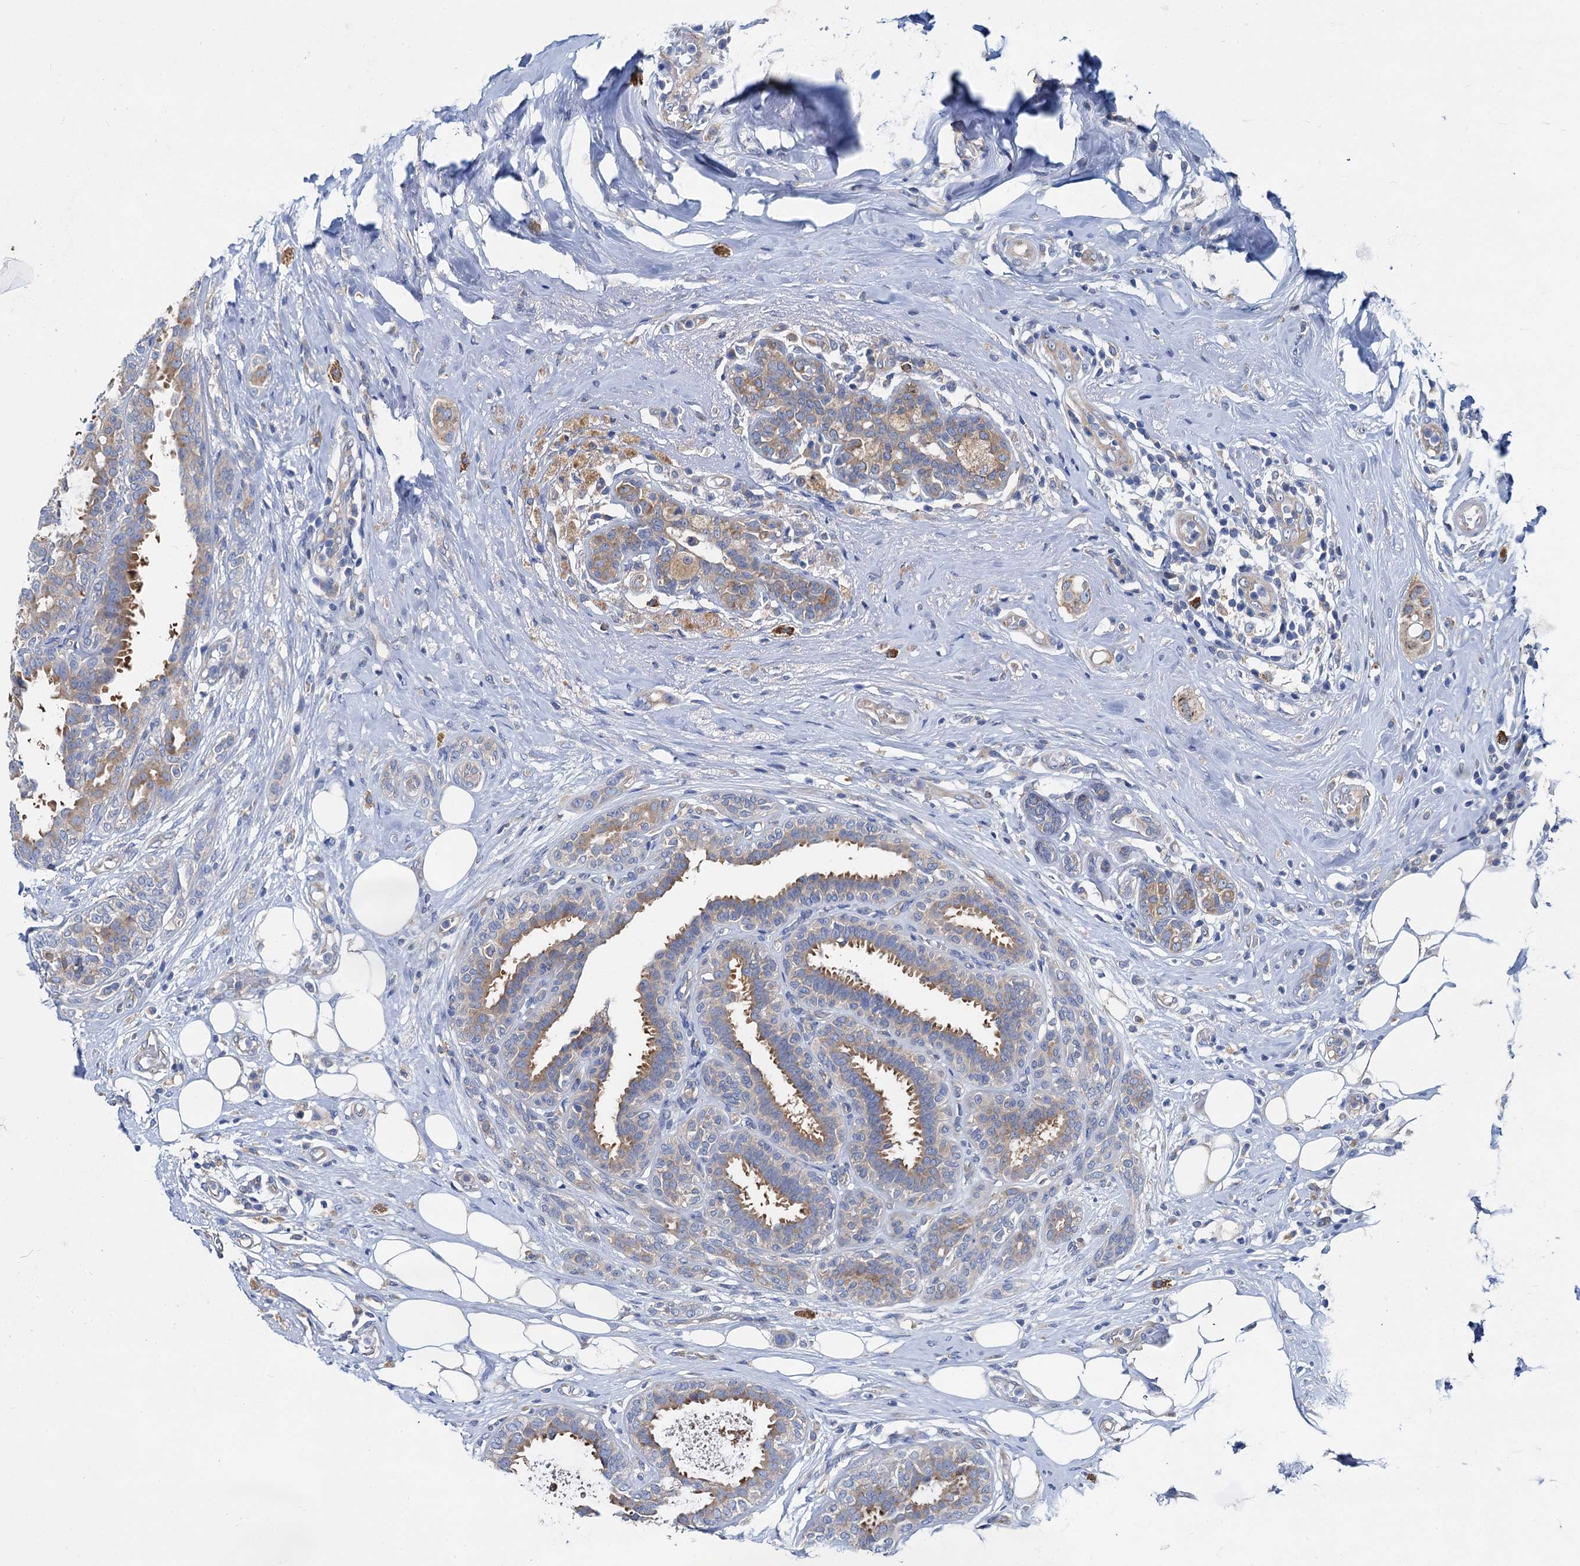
{"staining": {"intensity": "weak", "quantity": "<25%", "location": "cytoplasmic/membranous"}, "tissue": "breast cancer", "cell_type": "Tumor cells", "image_type": "cancer", "snomed": [{"axis": "morphology", "description": "Lobular carcinoma"}, {"axis": "topography", "description": "Breast"}], "caption": "Immunohistochemical staining of breast cancer (lobular carcinoma) exhibits no significant staining in tumor cells.", "gene": "QARS1", "patient": {"sex": "female", "age": 51}}